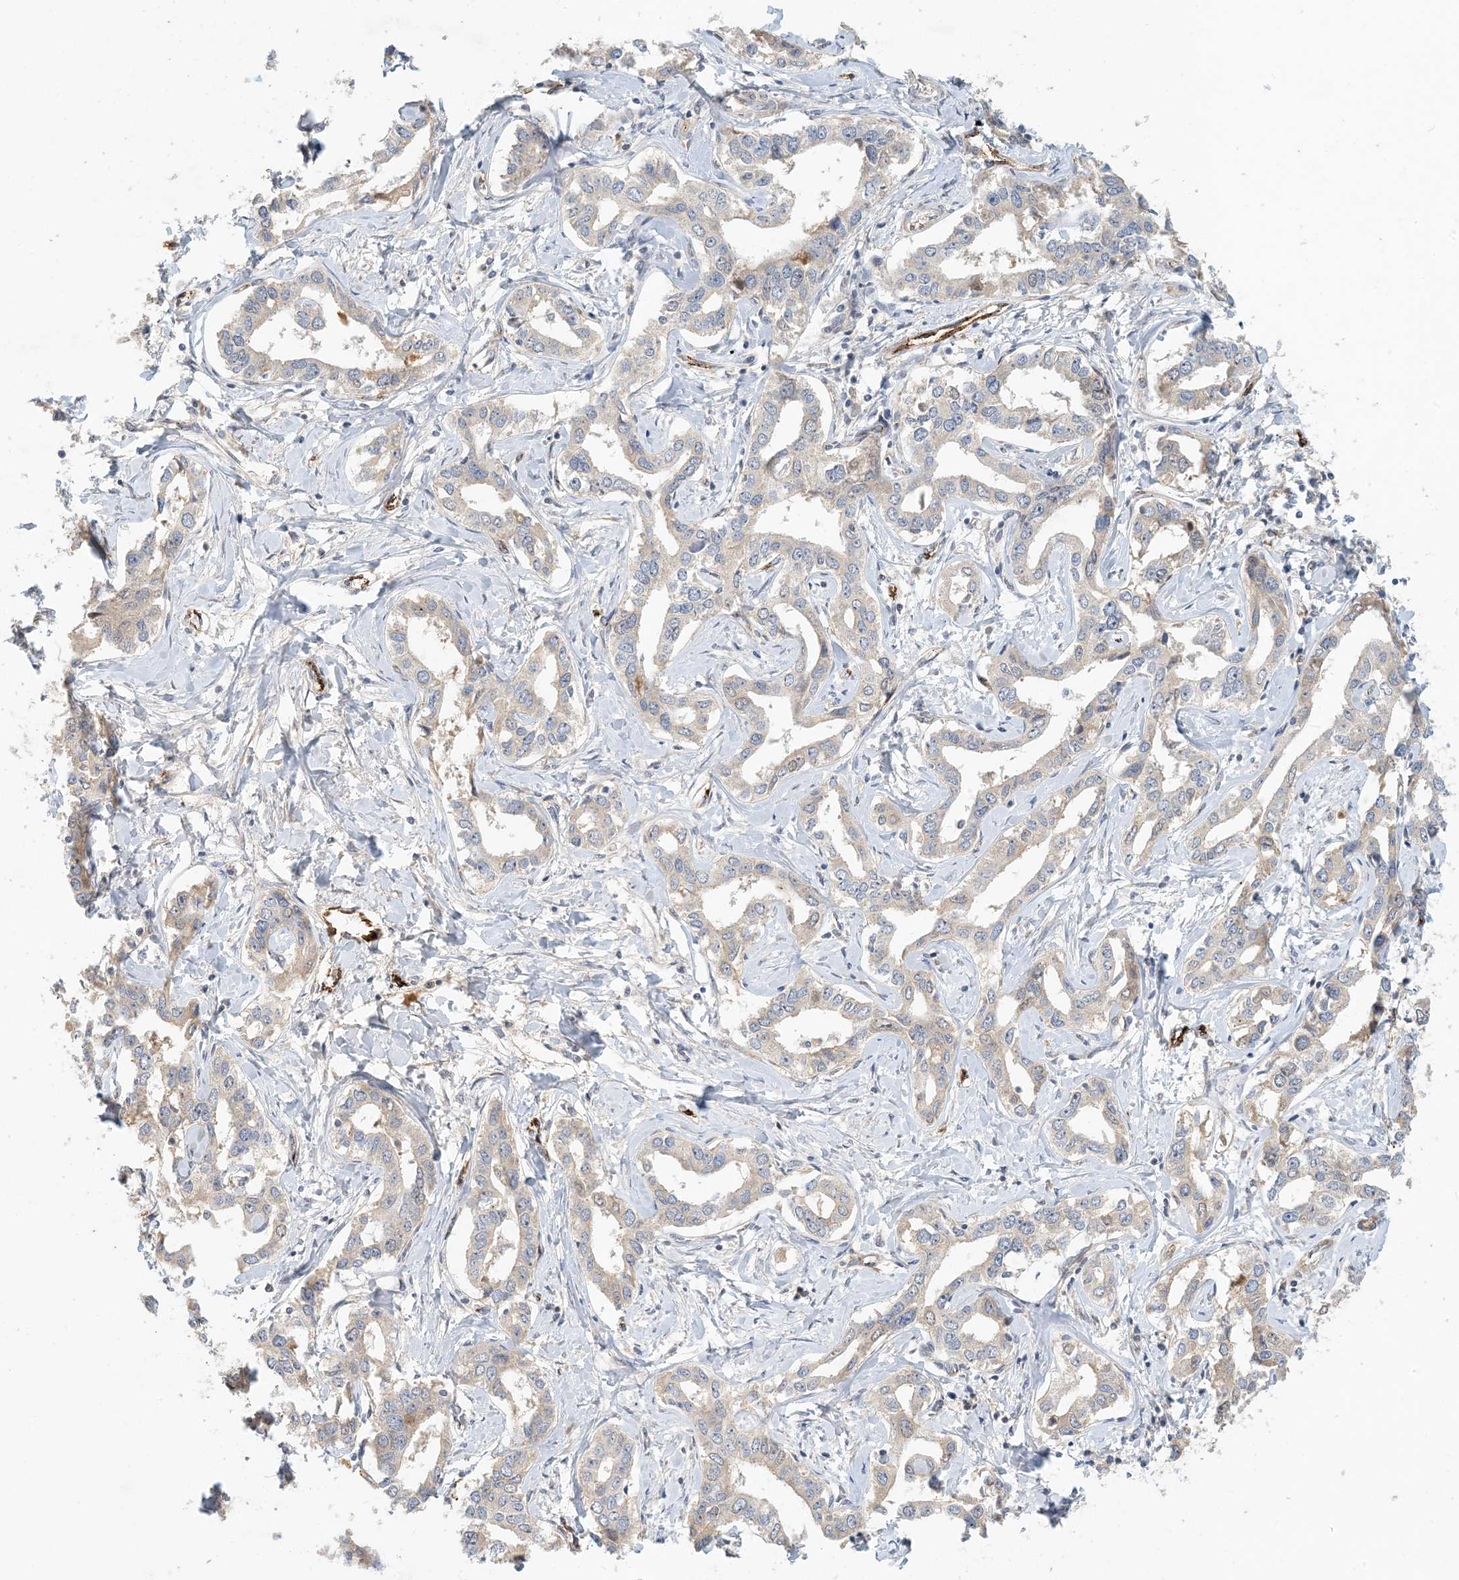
{"staining": {"intensity": "weak", "quantity": ">75%", "location": "cytoplasmic/membranous"}, "tissue": "liver cancer", "cell_type": "Tumor cells", "image_type": "cancer", "snomed": [{"axis": "morphology", "description": "Cholangiocarcinoma"}, {"axis": "topography", "description": "Liver"}], "caption": "Immunohistochemistry (IHC) (DAB) staining of liver cholangiocarcinoma displays weak cytoplasmic/membranous protein expression in approximately >75% of tumor cells.", "gene": "ZBTB3", "patient": {"sex": "male", "age": 59}}